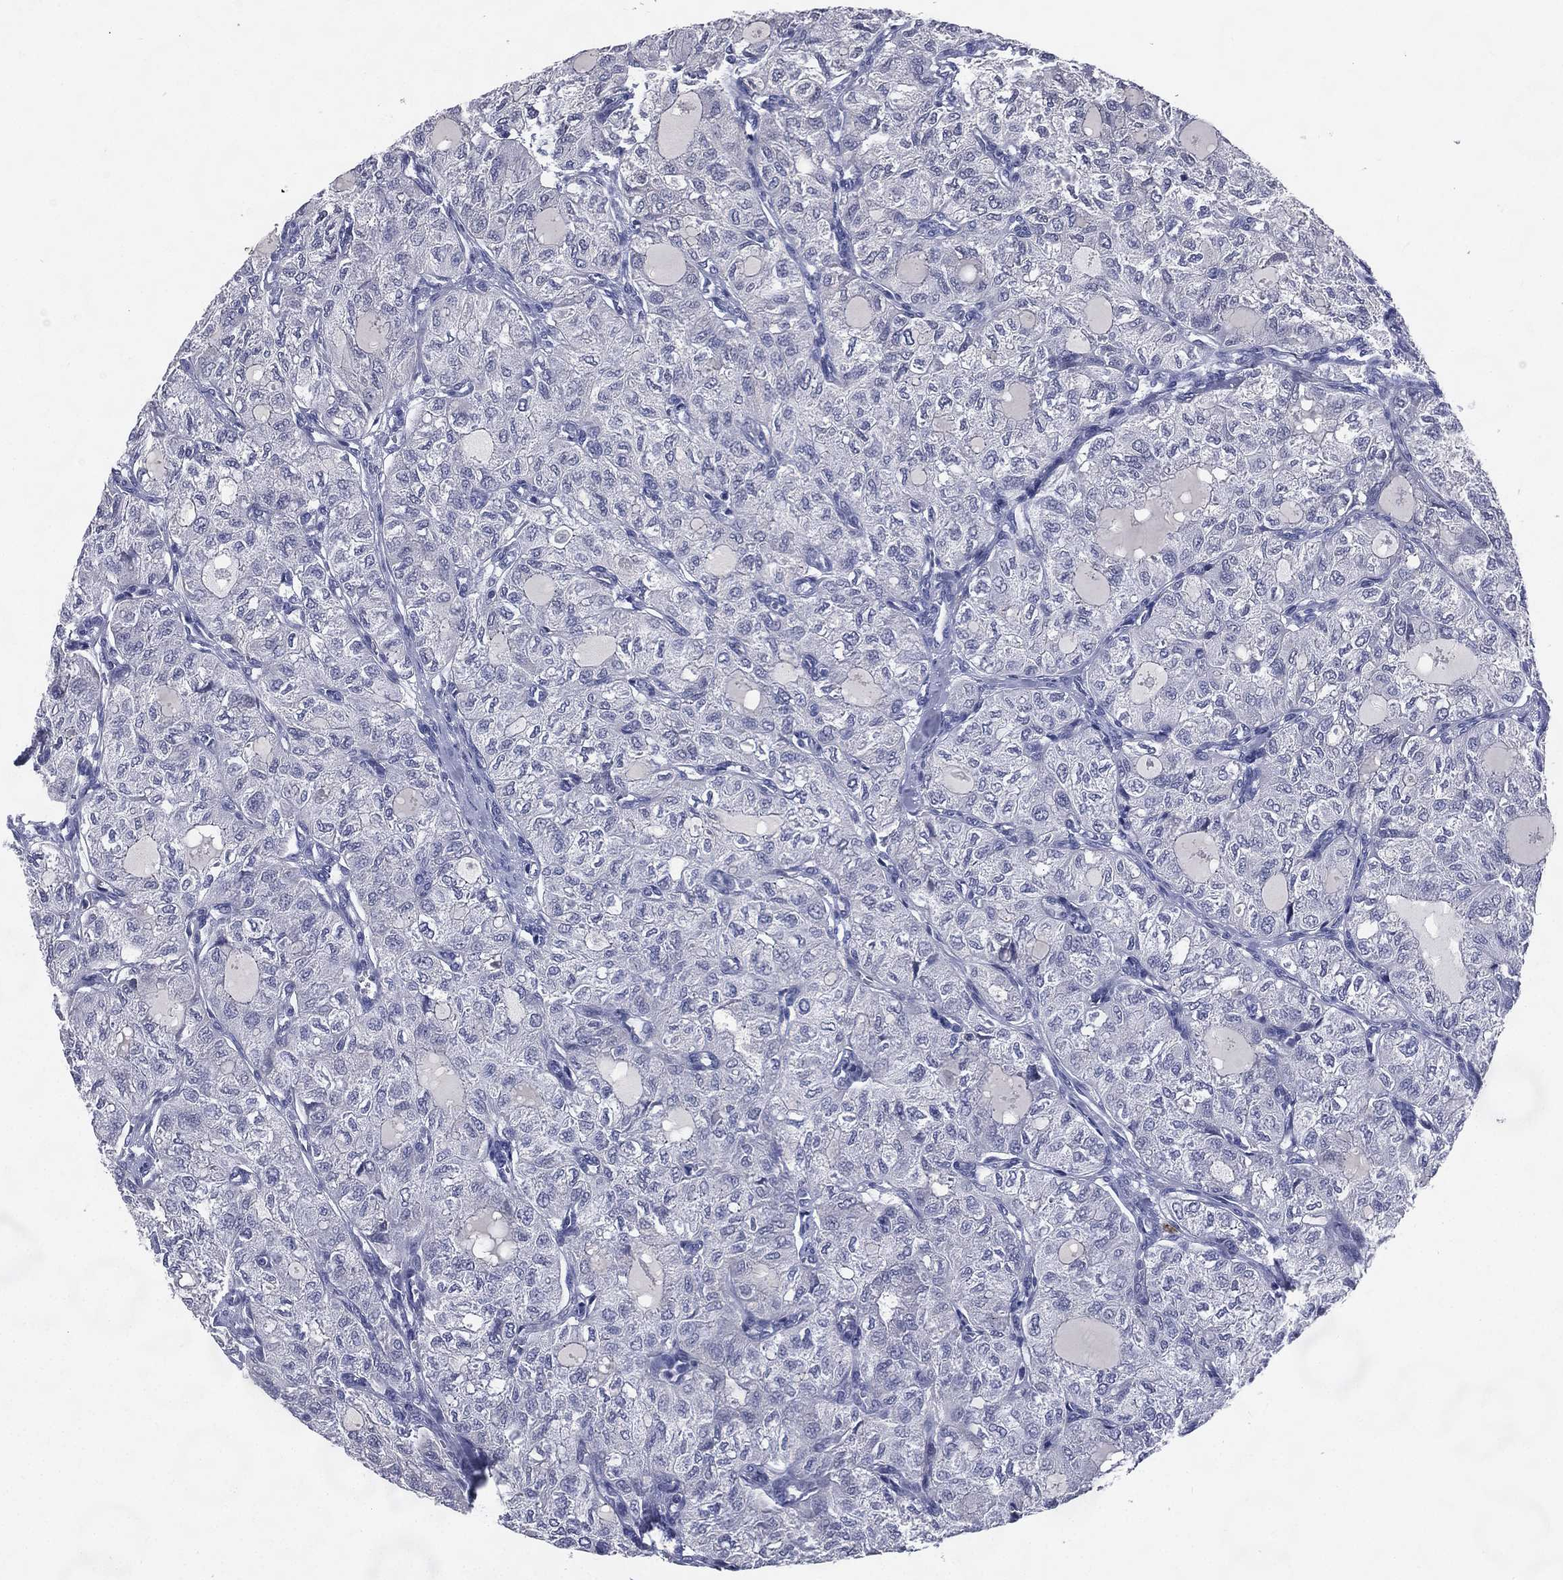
{"staining": {"intensity": "negative", "quantity": "none", "location": "none"}, "tissue": "thyroid cancer", "cell_type": "Tumor cells", "image_type": "cancer", "snomed": [{"axis": "morphology", "description": "Follicular adenoma carcinoma, NOS"}, {"axis": "topography", "description": "Thyroid gland"}], "caption": "Immunohistochemistry (IHC) histopathology image of neoplastic tissue: human thyroid cancer (follicular adenoma carcinoma) stained with DAB reveals no significant protein staining in tumor cells.", "gene": "IFT27", "patient": {"sex": "male", "age": 75}}